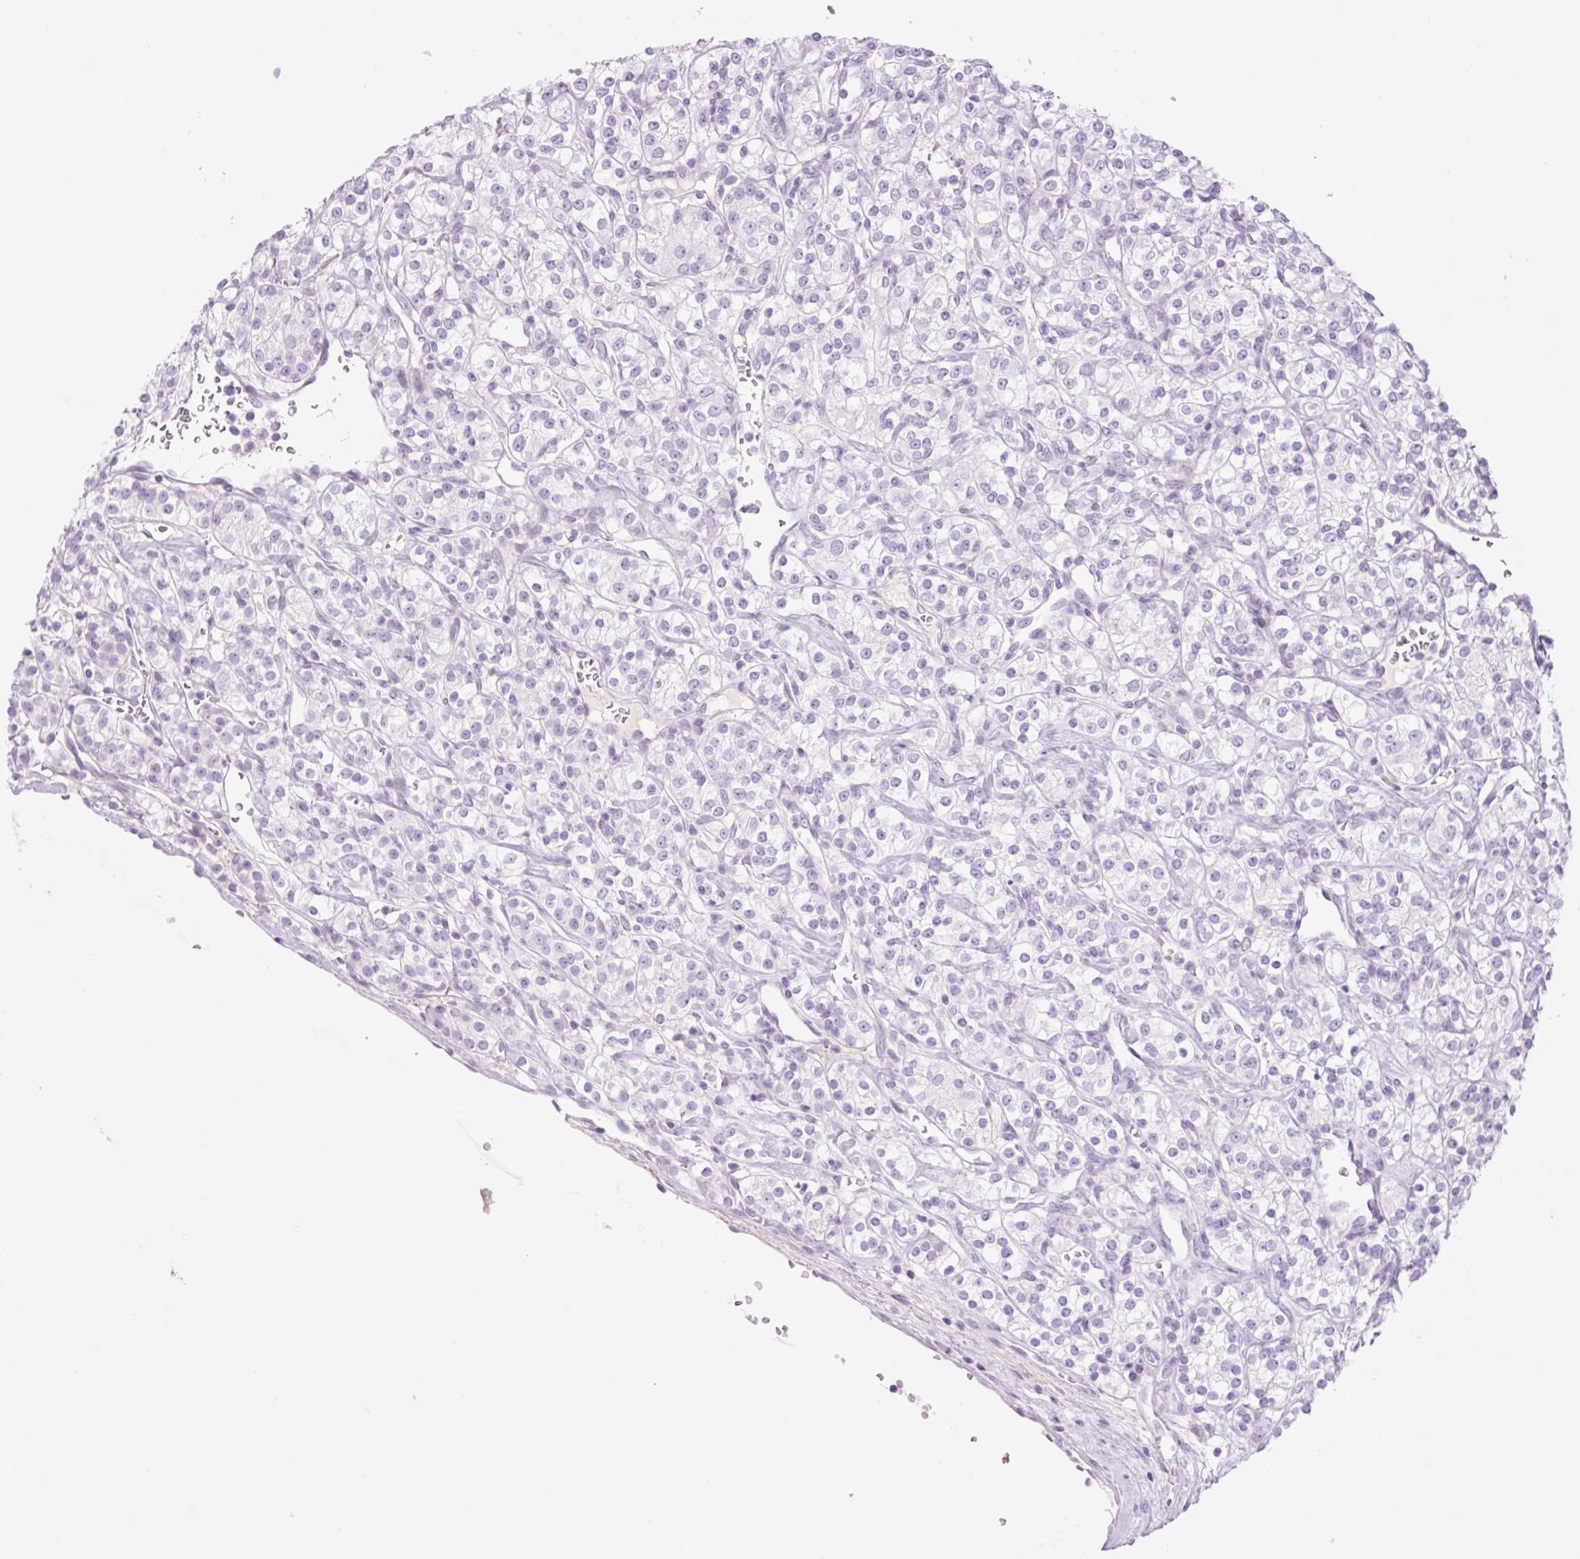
{"staining": {"intensity": "negative", "quantity": "none", "location": "none"}, "tissue": "renal cancer", "cell_type": "Tumor cells", "image_type": "cancer", "snomed": [{"axis": "morphology", "description": "Adenocarcinoma, NOS"}, {"axis": "topography", "description": "Kidney"}], "caption": "Adenocarcinoma (renal) was stained to show a protein in brown. There is no significant expression in tumor cells.", "gene": "TBX15", "patient": {"sex": "male", "age": 77}}